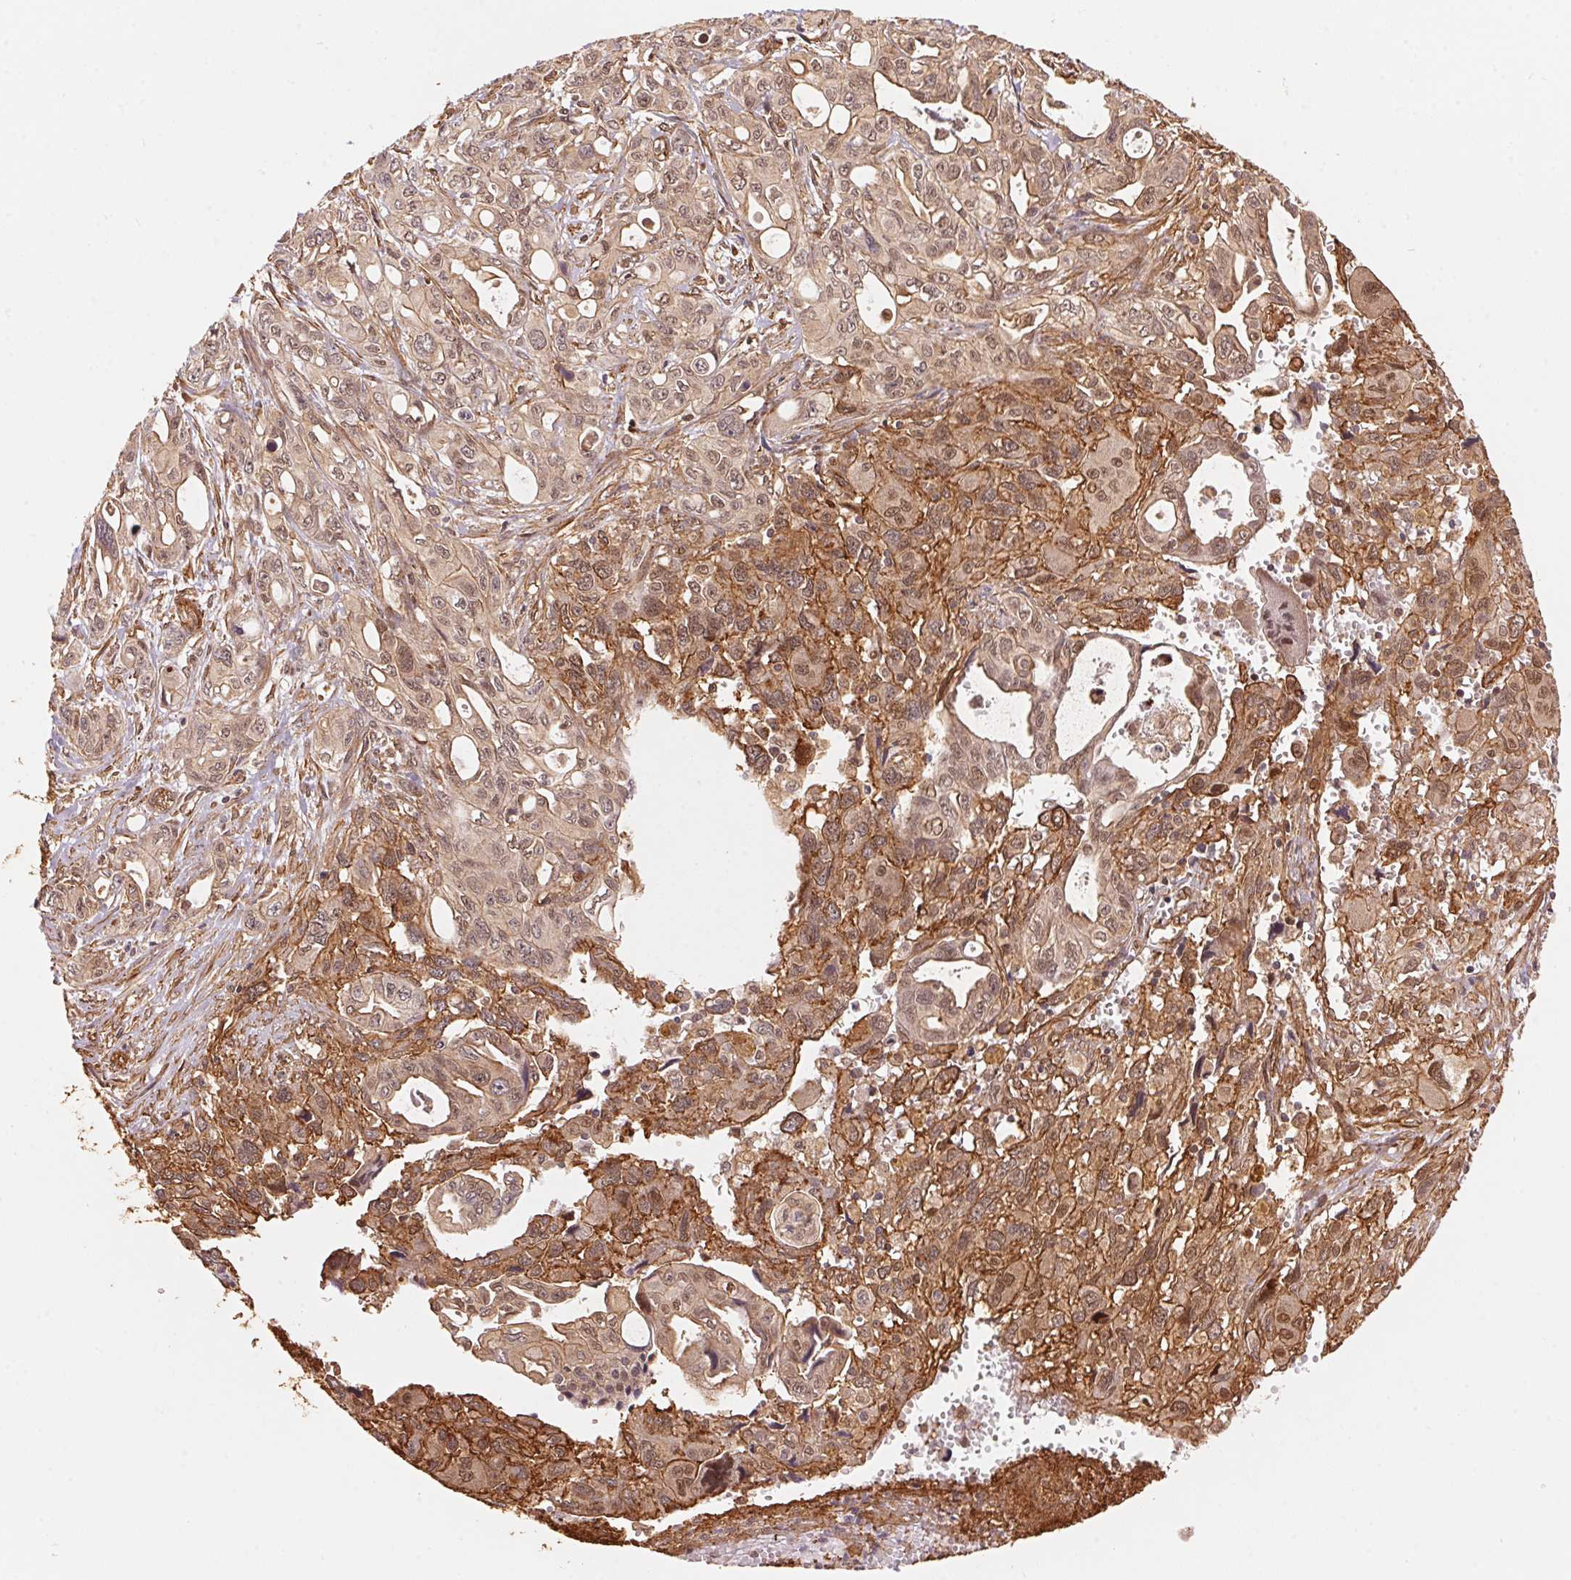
{"staining": {"intensity": "weak", "quantity": "25%-75%", "location": "cytoplasmic/membranous,nuclear"}, "tissue": "pancreatic cancer", "cell_type": "Tumor cells", "image_type": "cancer", "snomed": [{"axis": "morphology", "description": "Adenocarcinoma, NOS"}, {"axis": "topography", "description": "Pancreas"}], "caption": "An IHC photomicrograph of neoplastic tissue is shown. Protein staining in brown shows weak cytoplasmic/membranous and nuclear positivity in pancreatic adenocarcinoma within tumor cells. The protein of interest is stained brown, and the nuclei are stained in blue (DAB IHC with brightfield microscopy, high magnification).", "gene": "TNIP2", "patient": {"sex": "female", "age": 47}}